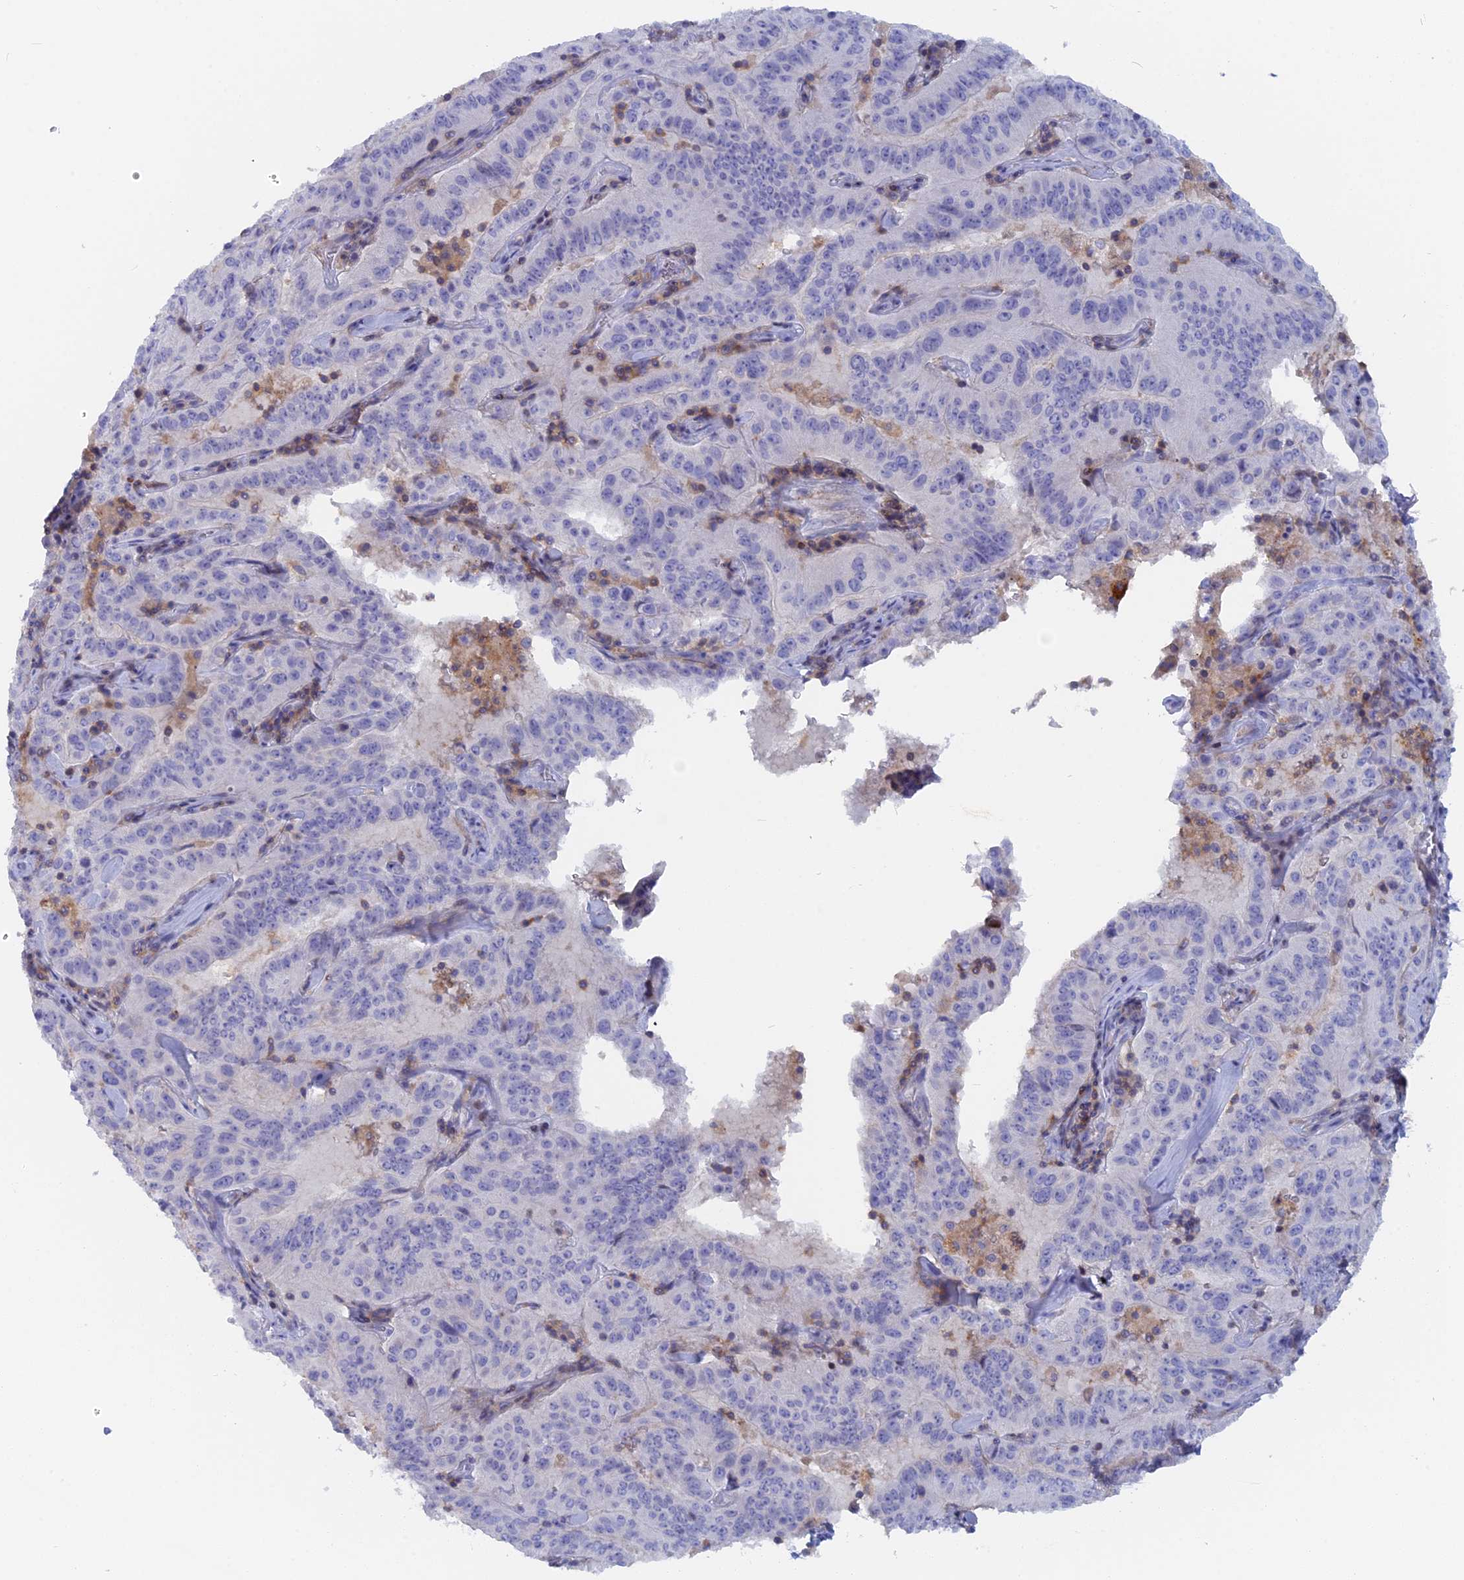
{"staining": {"intensity": "negative", "quantity": "none", "location": "none"}, "tissue": "pancreatic cancer", "cell_type": "Tumor cells", "image_type": "cancer", "snomed": [{"axis": "morphology", "description": "Adenocarcinoma, NOS"}, {"axis": "topography", "description": "Pancreas"}], "caption": "Image shows no protein expression in tumor cells of pancreatic cancer (adenocarcinoma) tissue. (DAB (3,3'-diaminobenzidine) IHC visualized using brightfield microscopy, high magnification).", "gene": "ACP7", "patient": {"sex": "male", "age": 63}}